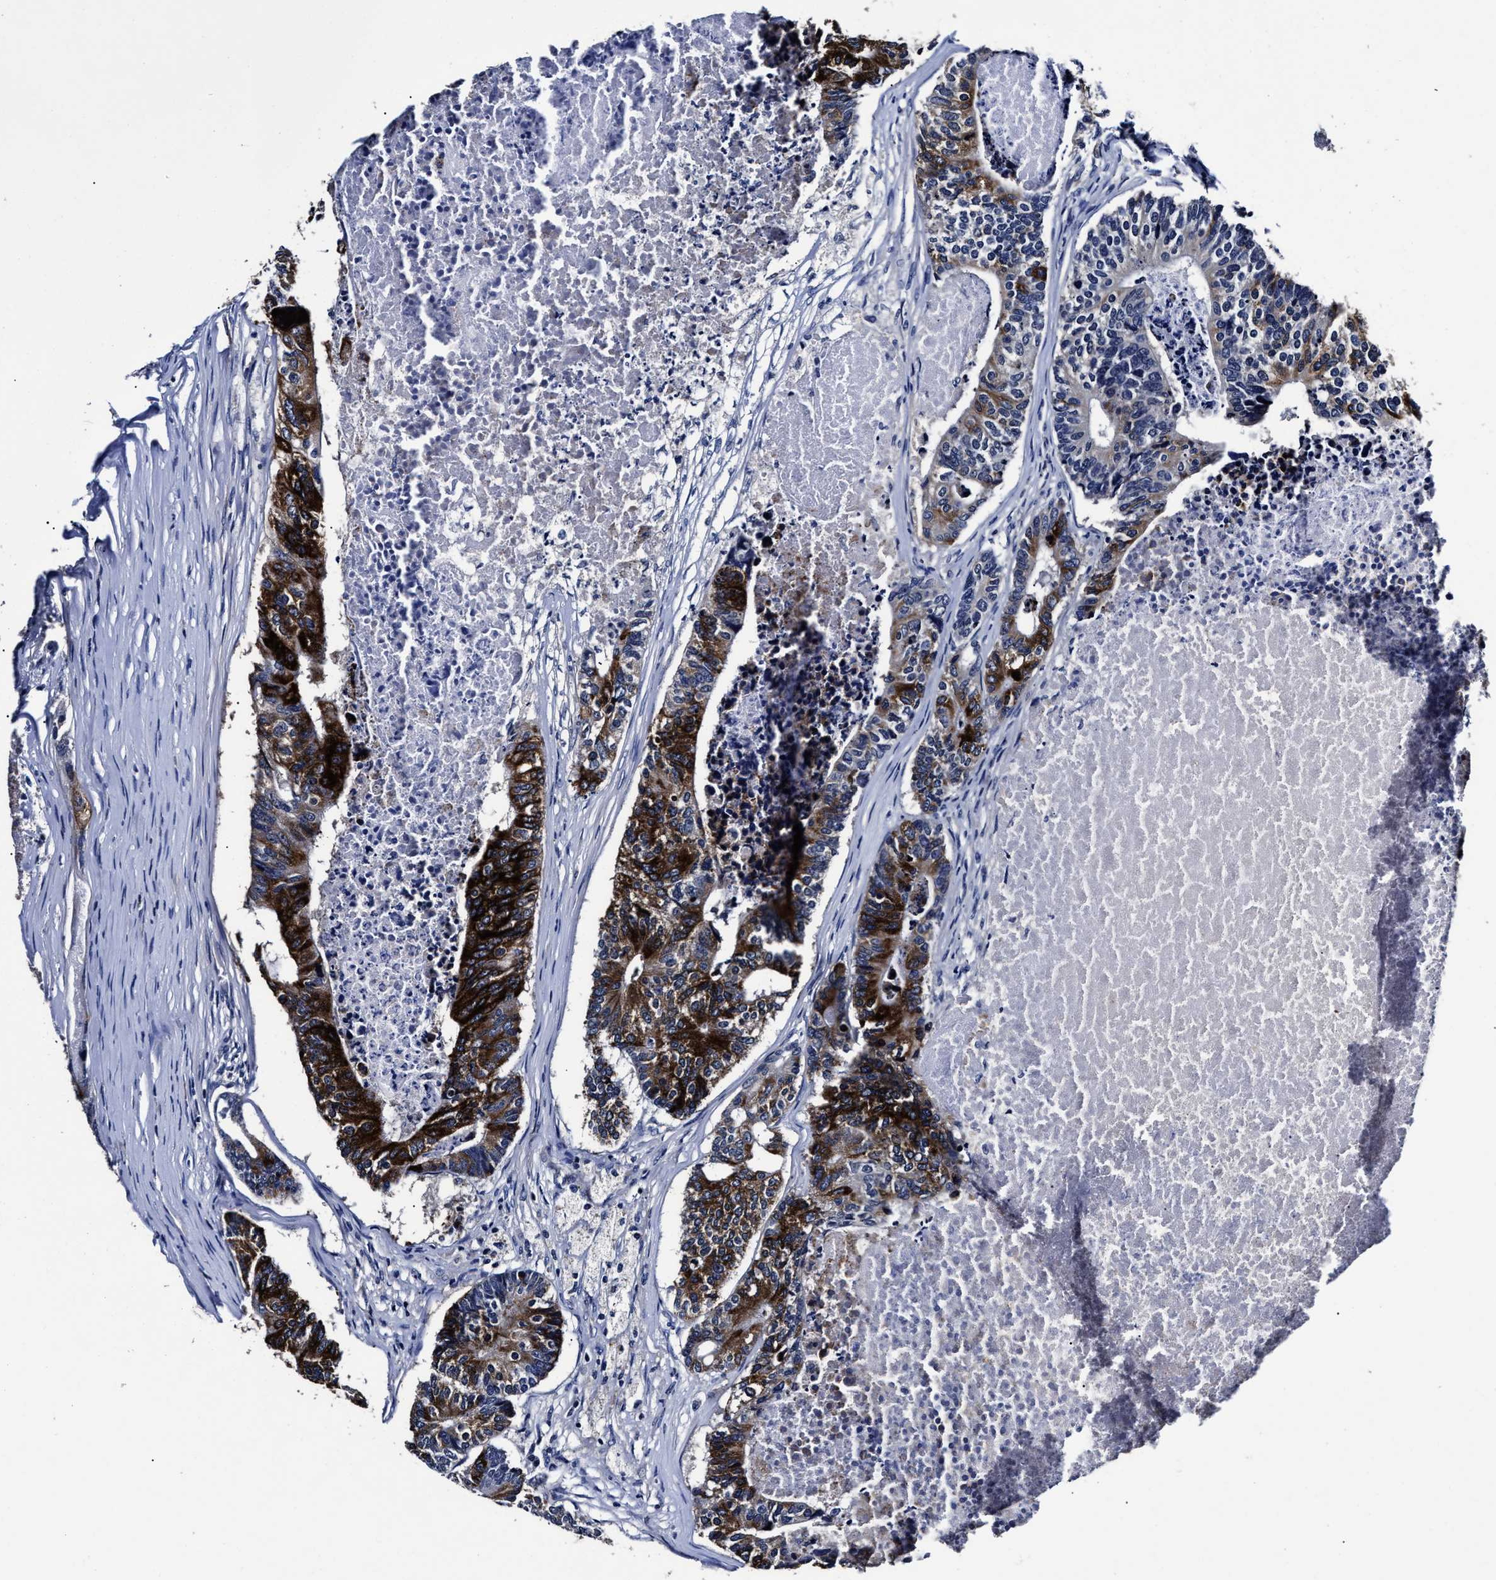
{"staining": {"intensity": "strong", "quantity": ">75%", "location": "cytoplasmic/membranous"}, "tissue": "colorectal cancer", "cell_type": "Tumor cells", "image_type": "cancer", "snomed": [{"axis": "morphology", "description": "Adenocarcinoma, NOS"}, {"axis": "topography", "description": "Colon"}], "caption": "This is an image of immunohistochemistry staining of colorectal cancer, which shows strong staining in the cytoplasmic/membranous of tumor cells.", "gene": "OLFML2A", "patient": {"sex": "female", "age": 67}}